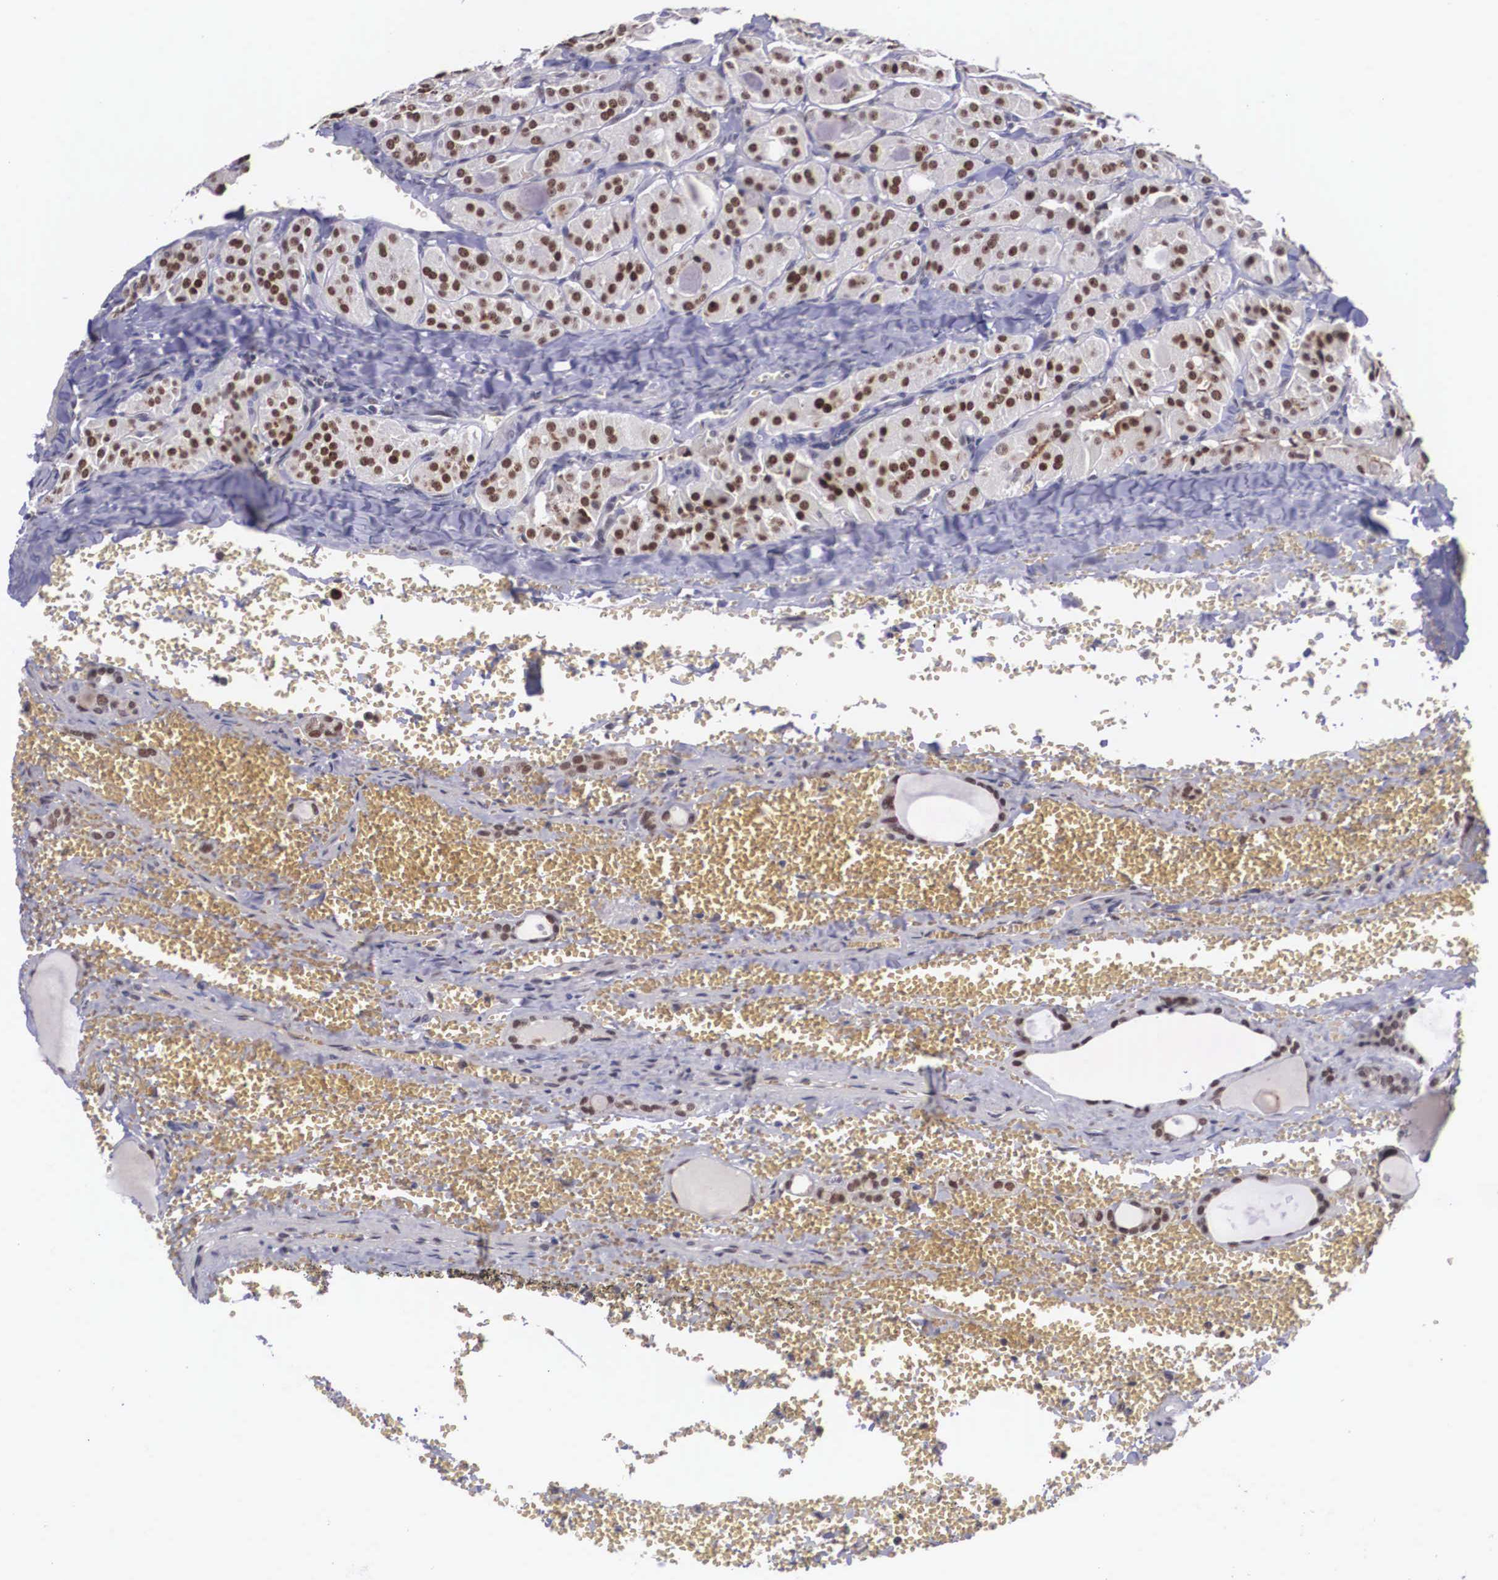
{"staining": {"intensity": "moderate", "quantity": ">75%", "location": "nuclear"}, "tissue": "thyroid cancer", "cell_type": "Tumor cells", "image_type": "cancer", "snomed": [{"axis": "morphology", "description": "Carcinoma, NOS"}, {"axis": "topography", "description": "Thyroid gland"}], "caption": "Thyroid cancer stained with a brown dye displays moderate nuclear positive staining in about >75% of tumor cells.", "gene": "ZNF275", "patient": {"sex": "male", "age": 76}}